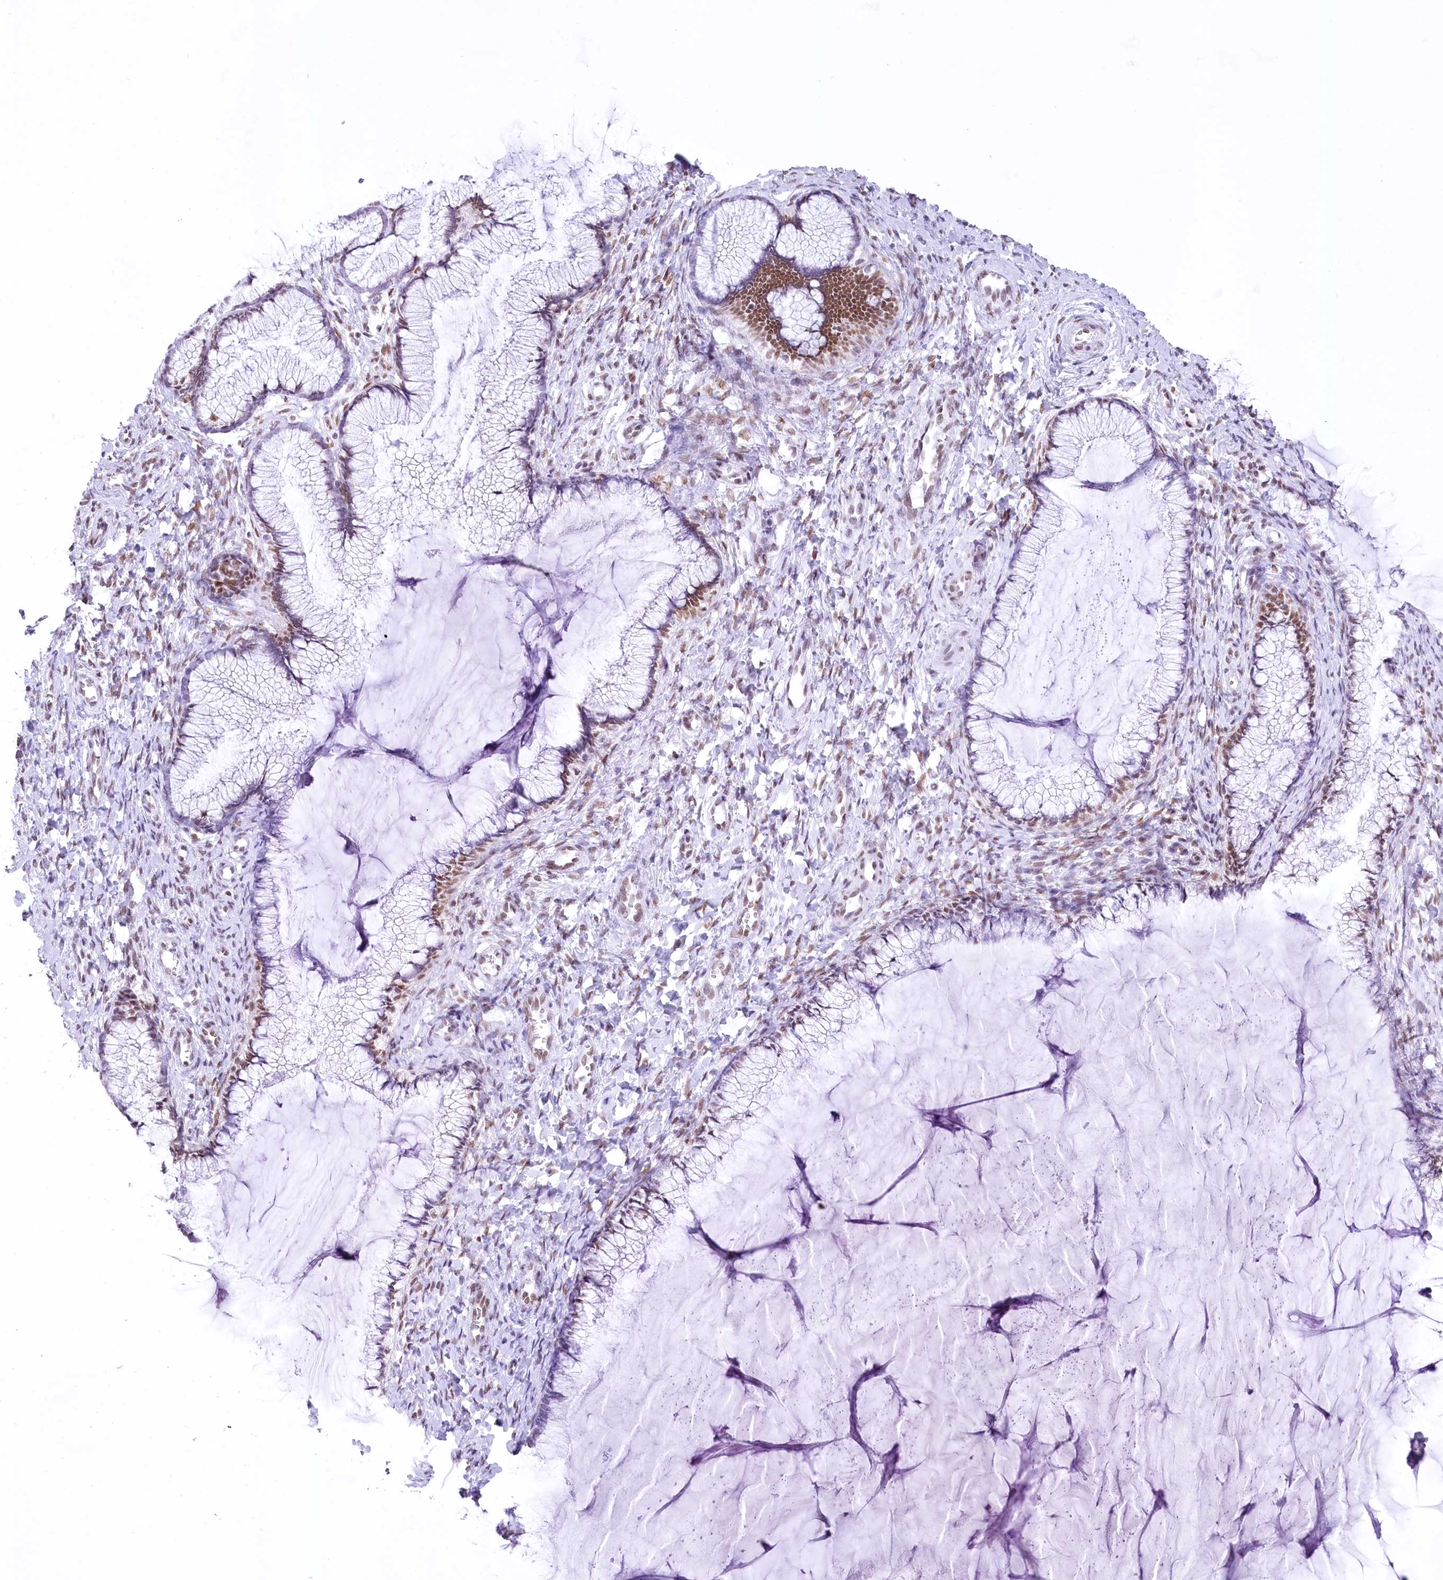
{"staining": {"intensity": "moderate", "quantity": "<25%", "location": "nuclear"}, "tissue": "cervix", "cell_type": "Glandular cells", "image_type": "normal", "snomed": [{"axis": "morphology", "description": "Normal tissue, NOS"}, {"axis": "morphology", "description": "Adenocarcinoma, NOS"}, {"axis": "topography", "description": "Cervix"}], "caption": "Protein expression analysis of unremarkable cervix demonstrates moderate nuclear staining in about <25% of glandular cells.", "gene": "HNRNPA0", "patient": {"sex": "female", "age": 29}}